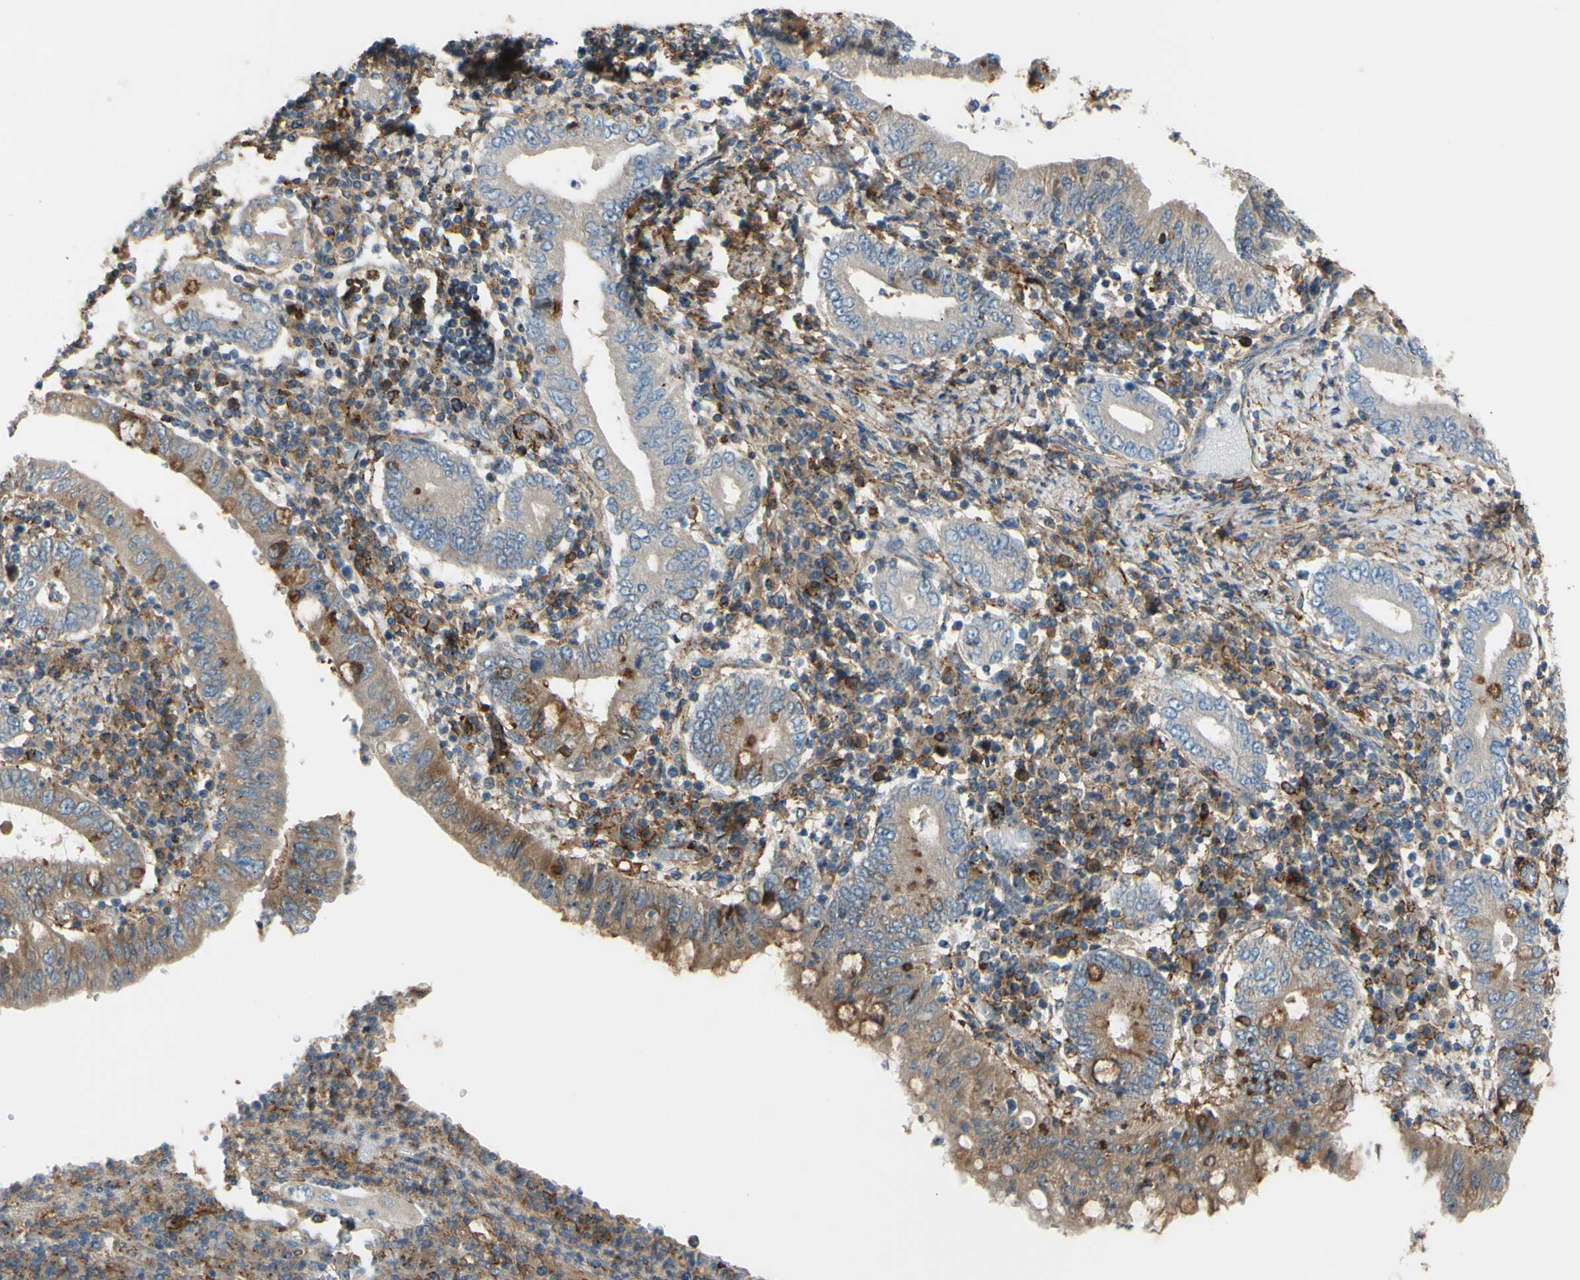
{"staining": {"intensity": "weak", "quantity": "25%-75%", "location": "cytoplasmic/membranous"}, "tissue": "stomach cancer", "cell_type": "Tumor cells", "image_type": "cancer", "snomed": [{"axis": "morphology", "description": "Normal tissue, NOS"}, {"axis": "morphology", "description": "Adenocarcinoma, NOS"}, {"axis": "topography", "description": "Esophagus"}, {"axis": "topography", "description": "Stomach, upper"}, {"axis": "topography", "description": "Peripheral nerve tissue"}], "caption": "Immunohistochemistry histopathology image of neoplastic tissue: stomach cancer (adenocarcinoma) stained using IHC exhibits low levels of weak protein expression localized specifically in the cytoplasmic/membranous of tumor cells, appearing as a cytoplasmic/membranous brown color.", "gene": "POR", "patient": {"sex": "male", "age": 62}}